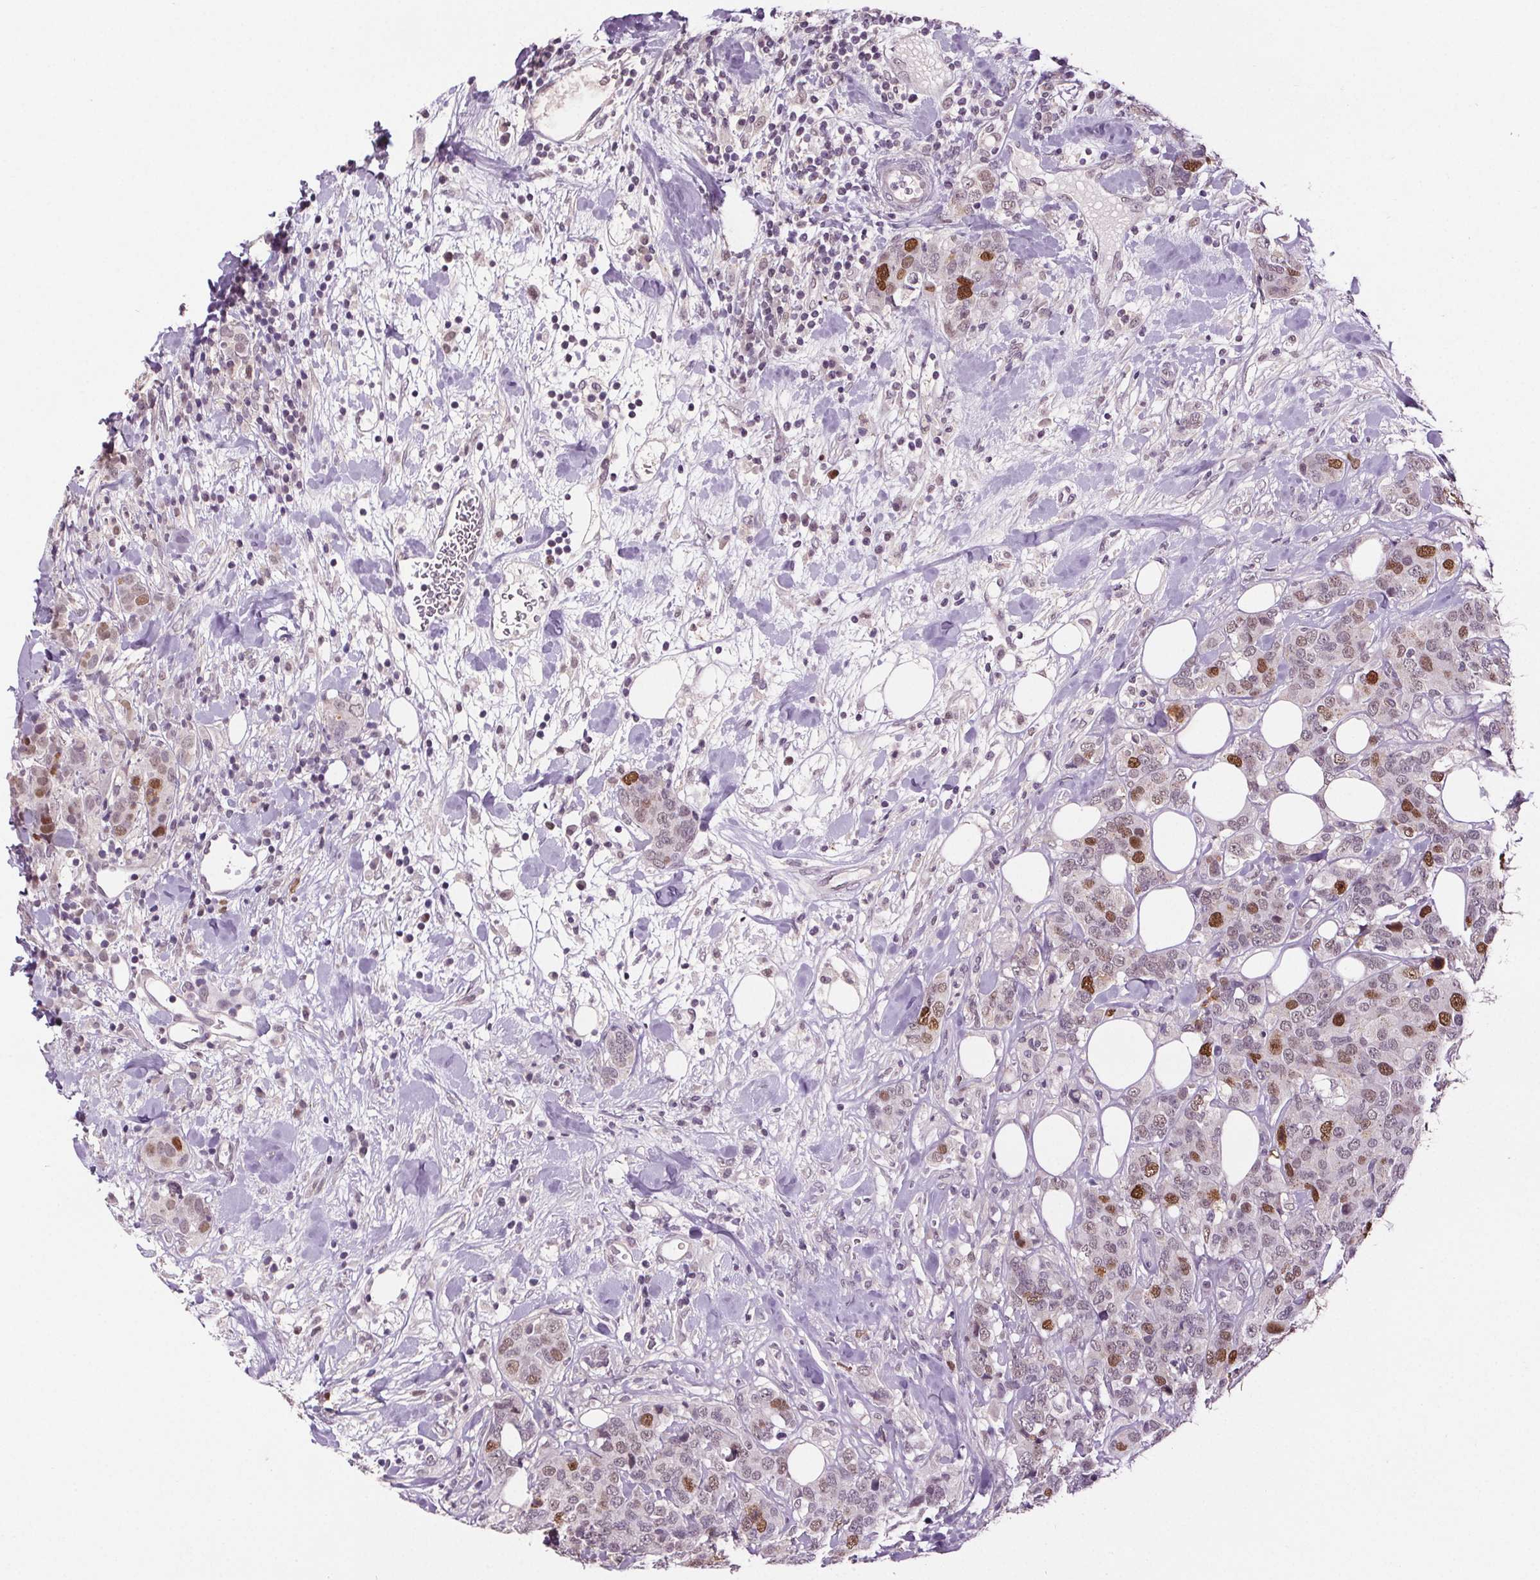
{"staining": {"intensity": "moderate", "quantity": "<25%", "location": "nuclear"}, "tissue": "breast cancer", "cell_type": "Tumor cells", "image_type": "cancer", "snomed": [{"axis": "morphology", "description": "Lobular carcinoma"}, {"axis": "topography", "description": "Breast"}], "caption": "A micrograph of human breast cancer (lobular carcinoma) stained for a protein reveals moderate nuclear brown staining in tumor cells.", "gene": "CENPF", "patient": {"sex": "female", "age": 59}}